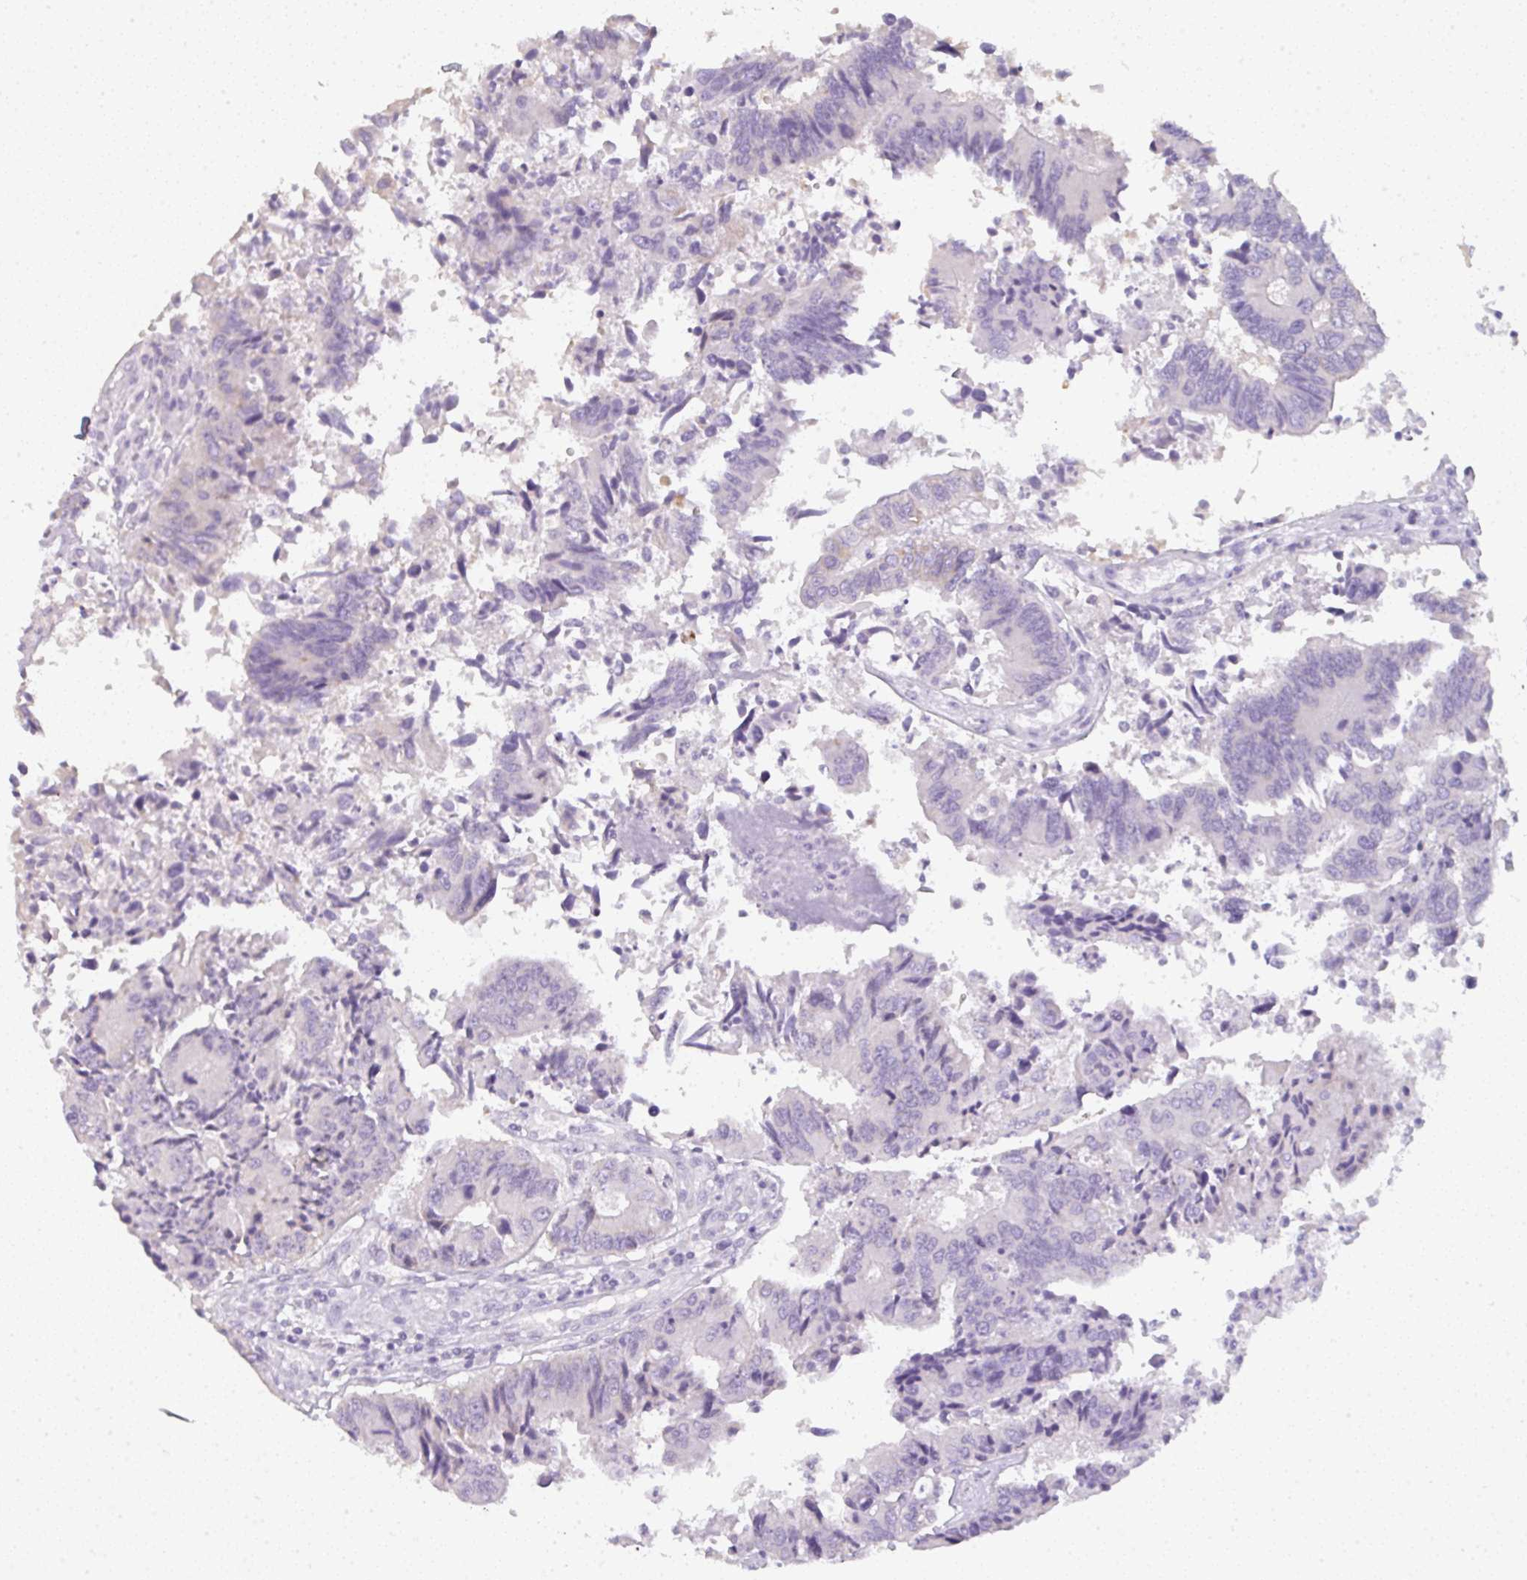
{"staining": {"intensity": "negative", "quantity": "none", "location": "none"}, "tissue": "colorectal cancer", "cell_type": "Tumor cells", "image_type": "cancer", "snomed": [{"axis": "morphology", "description": "Adenocarcinoma, NOS"}, {"axis": "topography", "description": "Colon"}], "caption": "DAB (3,3'-diaminobenzidine) immunohistochemical staining of human colorectal cancer (adenocarcinoma) displays no significant staining in tumor cells.", "gene": "LPAR4", "patient": {"sex": "female", "age": 67}}